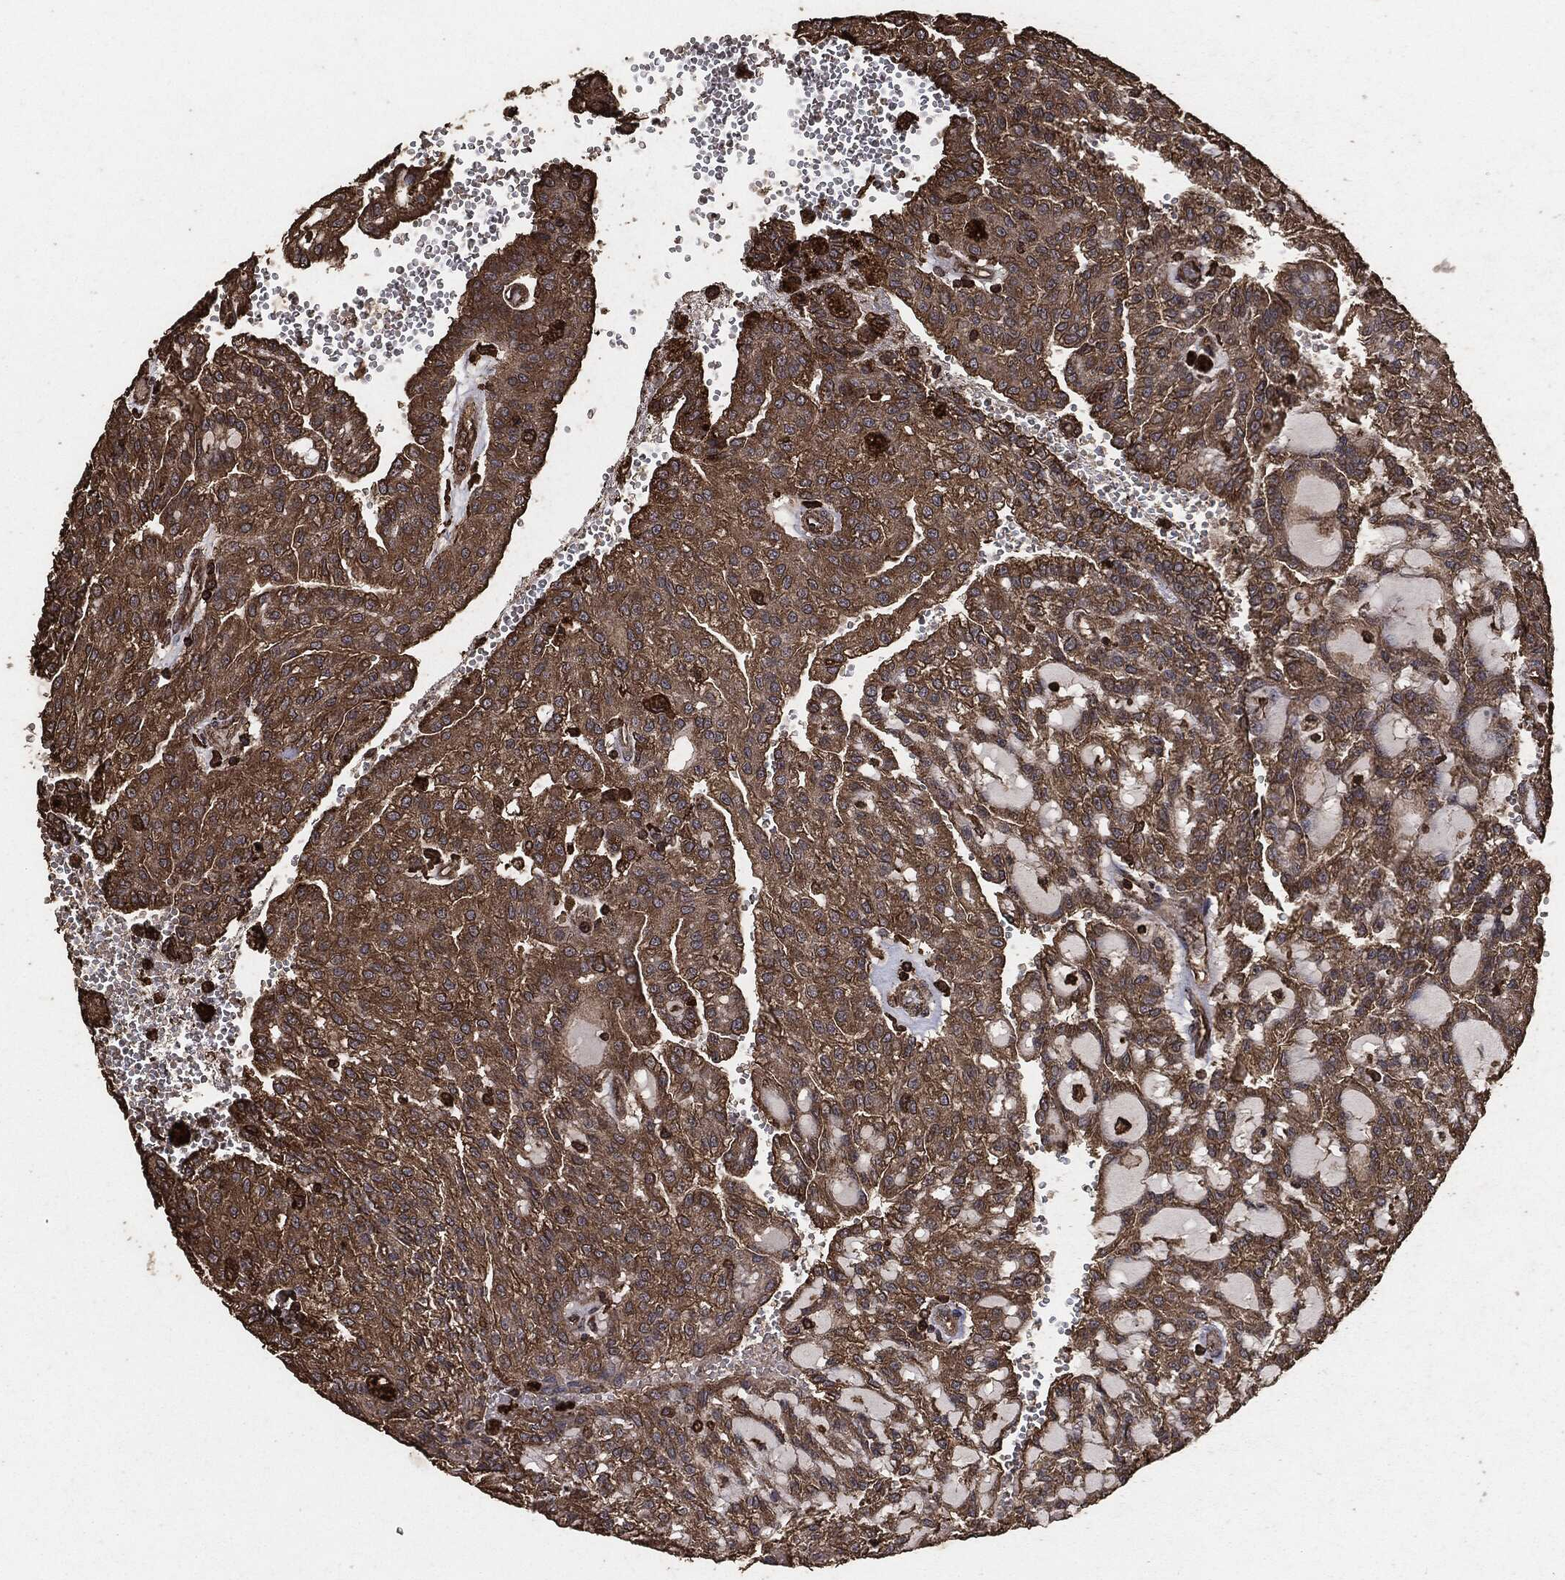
{"staining": {"intensity": "moderate", "quantity": ">75%", "location": "cytoplasmic/membranous"}, "tissue": "renal cancer", "cell_type": "Tumor cells", "image_type": "cancer", "snomed": [{"axis": "morphology", "description": "Adenocarcinoma, NOS"}, {"axis": "topography", "description": "Kidney"}], "caption": "Protein expression analysis of human renal cancer (adenocarcinoma) reveals moderate cytoplasmic/membranous staining in about >75% of tumor cells.", "gene": "MTOR", "patient": {"sex": "male", "age": 63}}